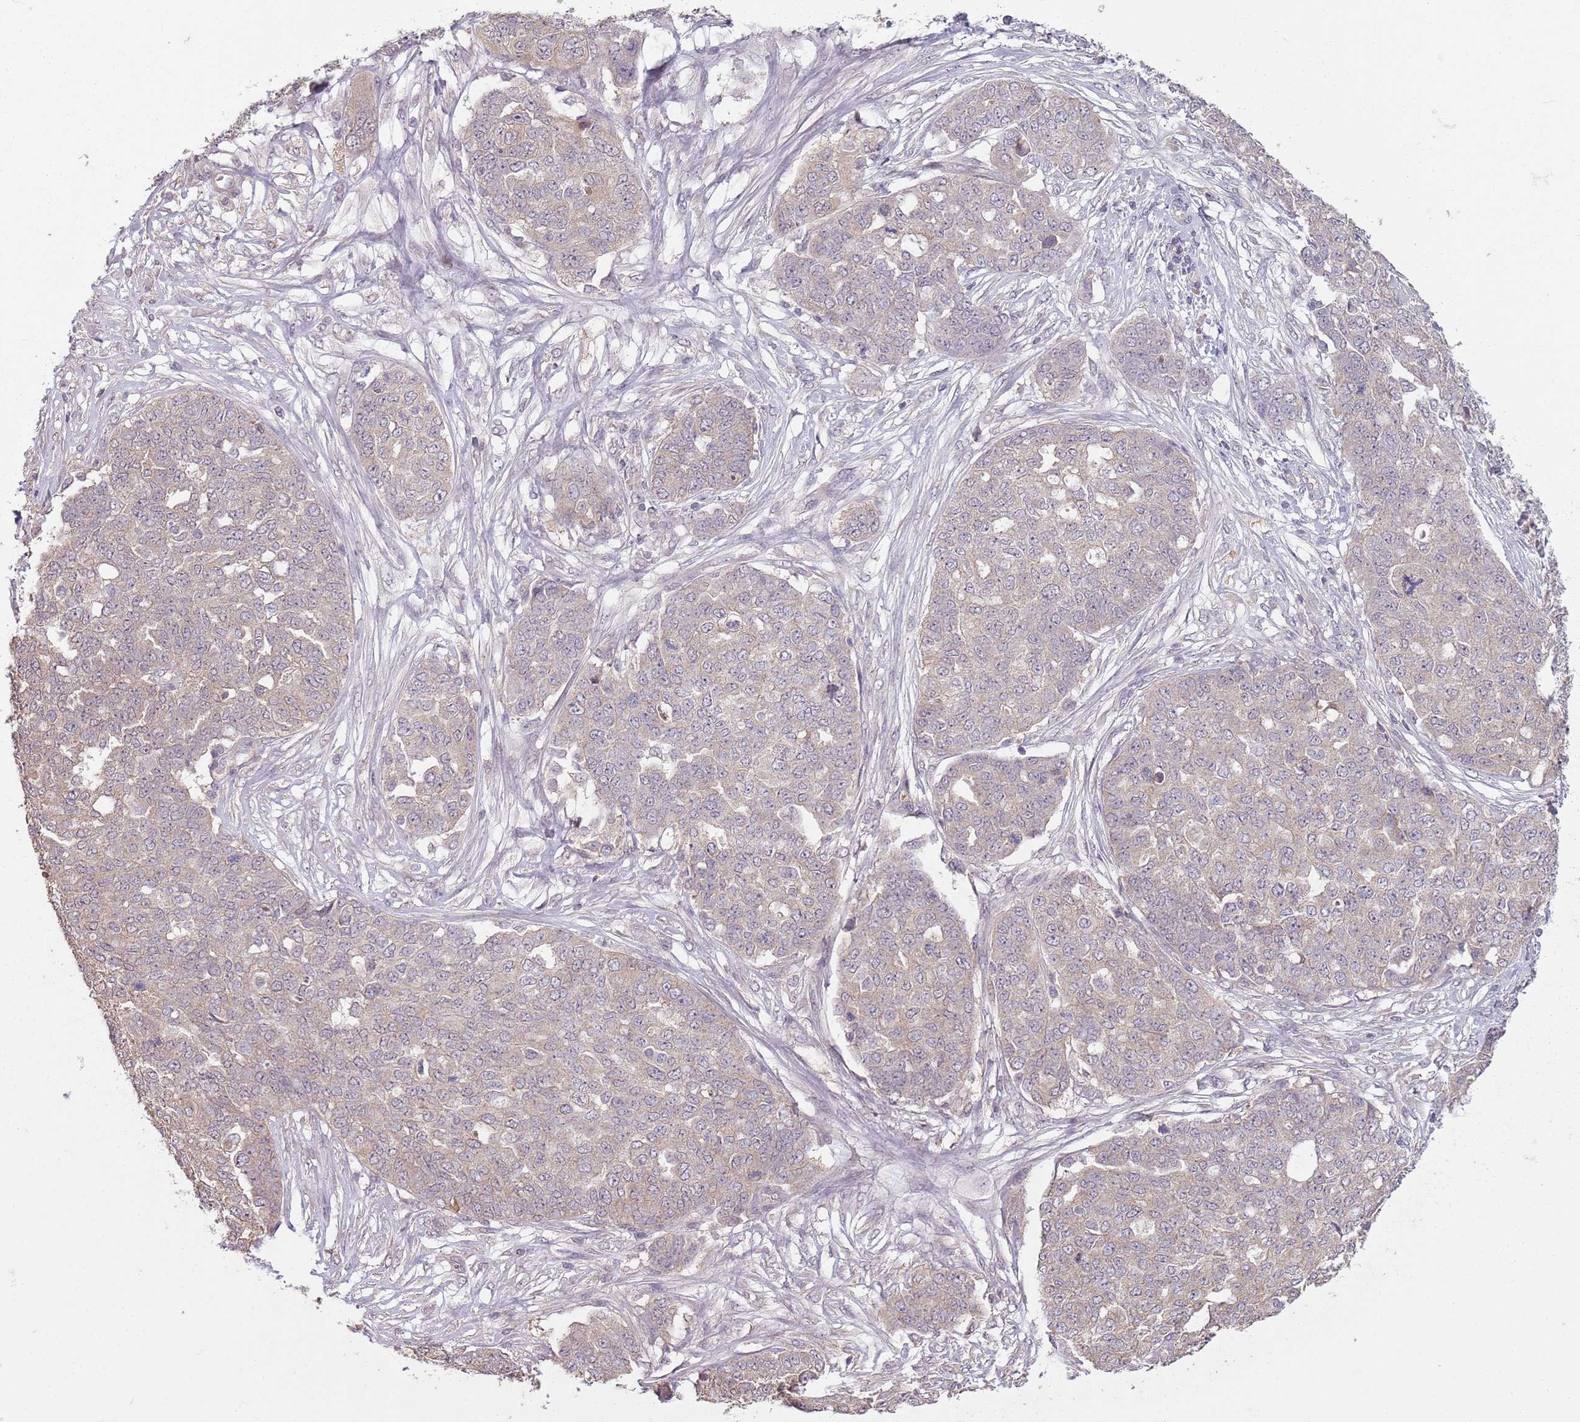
{"staining": {"intensity": "negative", "quantity": "none", "location": "none"}, "tissue": "ovarian cancer", "cell_type": "Tumor cells", "image_type": "cancer", "snomed": [{"axis": "morphology", "description": "Cystadenocarcinoma, serous, NOS"}, {"axis": "topography", "description": "Soft tissue"}, {"axis": "topography", "description": "Ovary"}], "caption": "Immunohistochemical staining of serous cystadenocarcinoma (ovarian) shows no significant expression in tumor cells. (DAB immunohistochemistry (IHC), high magnification).", "gene": "TEKT4", "patient": {"sex": "female", "age": 57}}